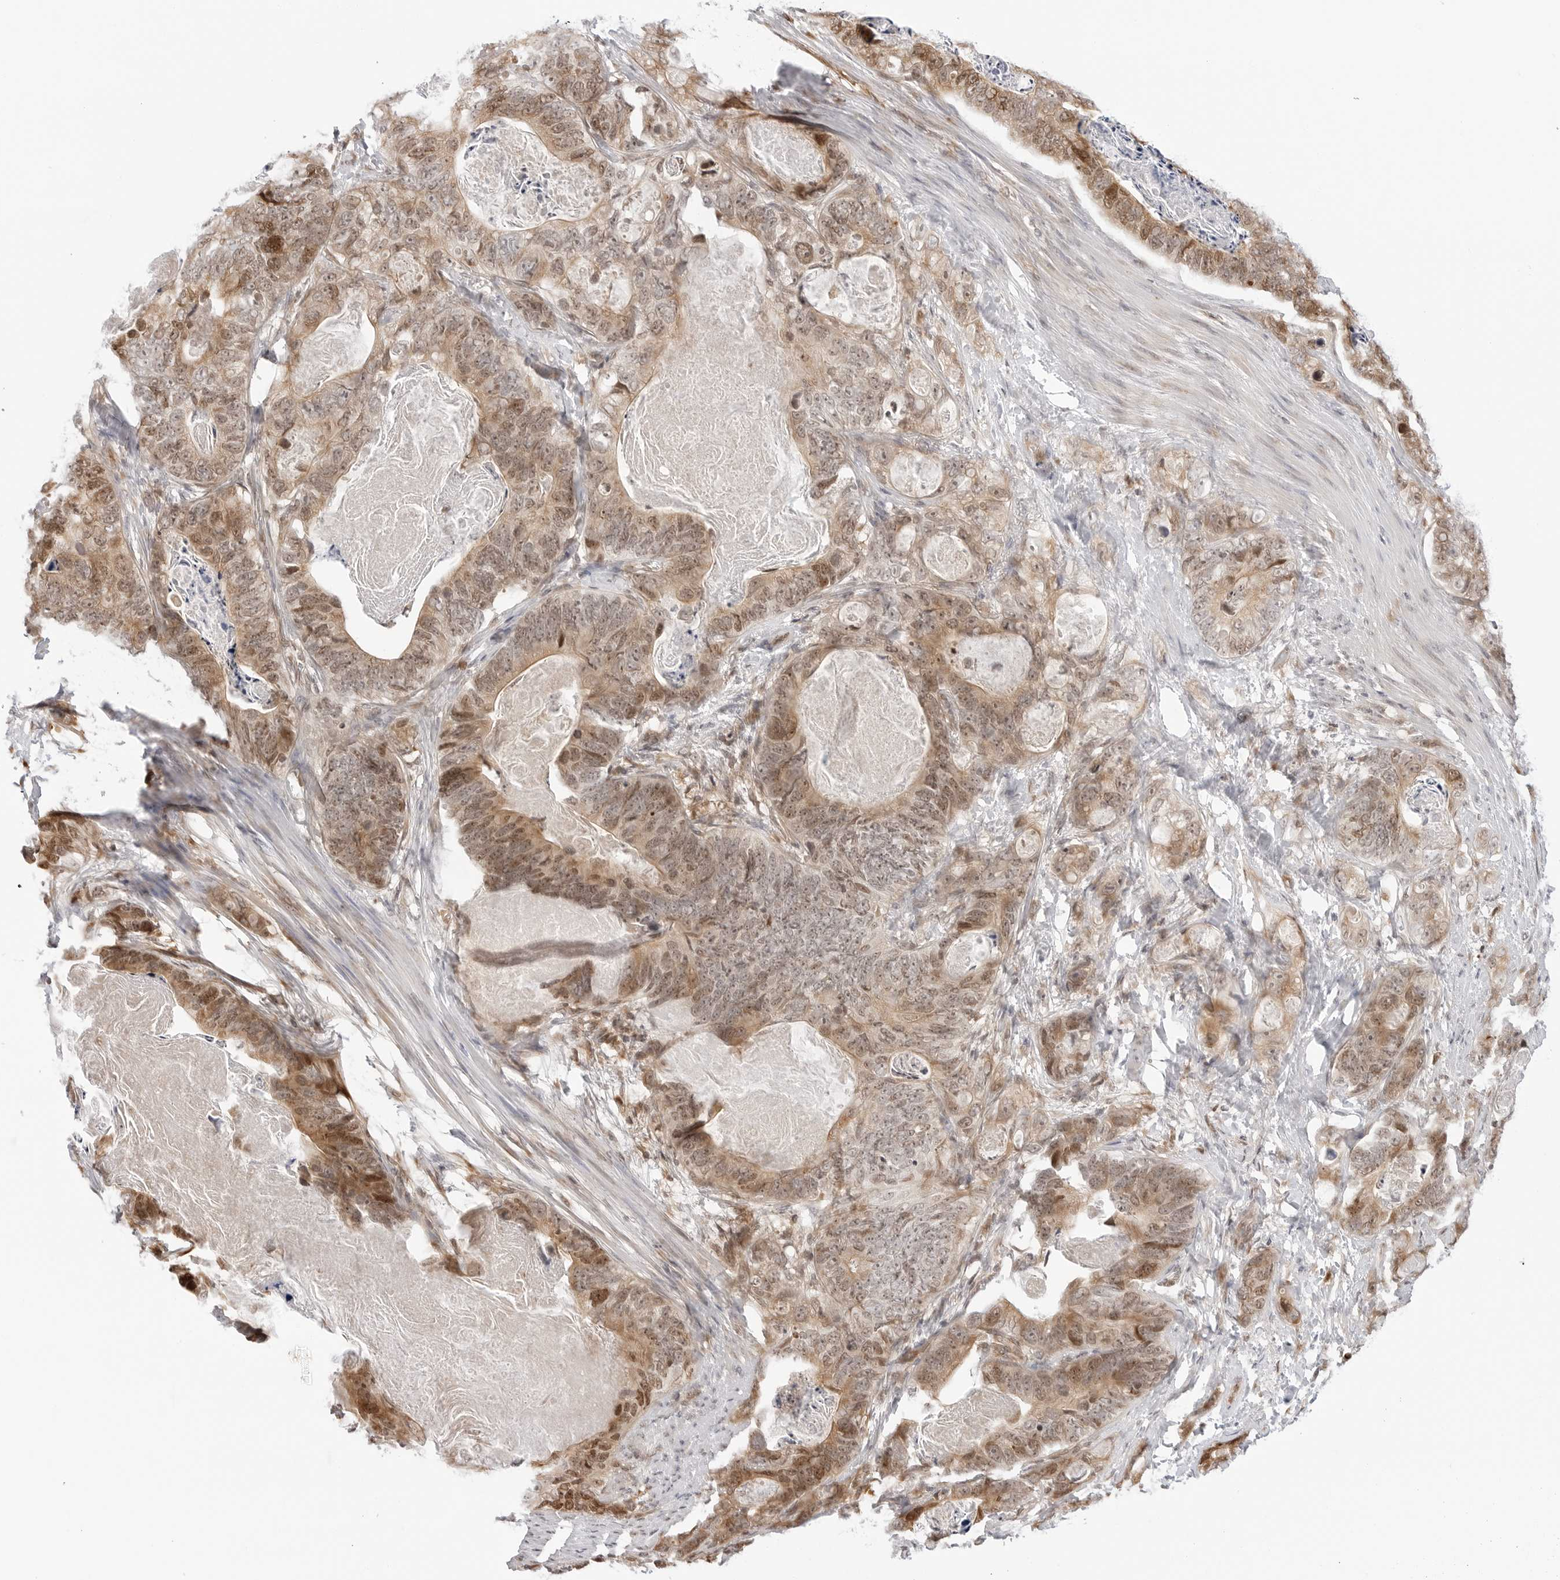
{"staining": {"intensity": "moderate", "quantity": ">75%", "location": "cytoplasmic/membranous,nuclear"}, "tissue": "stomach cancer", "cell_type": "Tumor cells", "image_type": "cancer", "snomed": [{"axis": "morphology", "description": "Normal tissue, NOS"}, {"axis": "morphology", "description": "Adenocarcinoma, NOS"}, {"axis": "topography", "description": "Stomach"}], "caption": "A histopathology image showing moderate cytoplasmic/membranous and nuclear staining in approximately >75% of tumor cells in stomach adenocarcinoma, as visualized by brown immunohistochemical staining.", "gene": "TIPRL", "patient": {"sex": "female", "age": 89}}